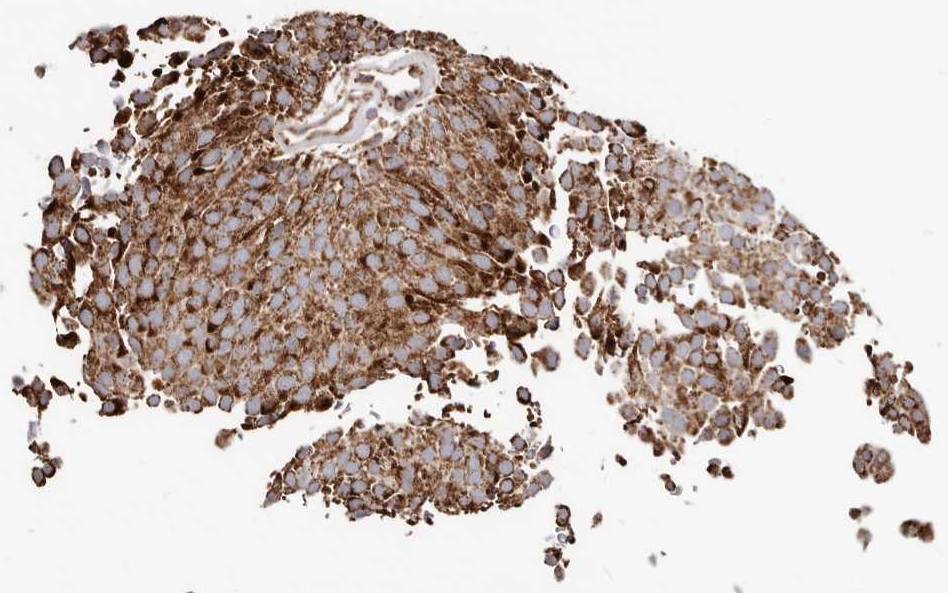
{"staining": {"intensity": "strong", "quantity": "25%-75%", "location": "cytoplasmic/membranous"}, "tissue": "urothelial cancer", "cell_type": "Tumor cells", "image_type": "cancer", "snomed": [{"axis": "morphology", "description": "Urothelial carcinoma, Low grade"}, {"axis": "topography", "description": "Urinary bladder"}], "caption": "Immunohistochemistry (IHC) (DAB) staining of human low-grade urothelial carcinoma reveals strong cytoplasmic/membranous protein staining in approximately 25%-75% of tumor cells. The staining was performed using DAB to visualize the protein expression in brown, while the nuclei were stained in blue with hematoxylin (Magnification: 20x).", "gene": "PRKACB", "patient": {"sex": "male", "age": 78}}